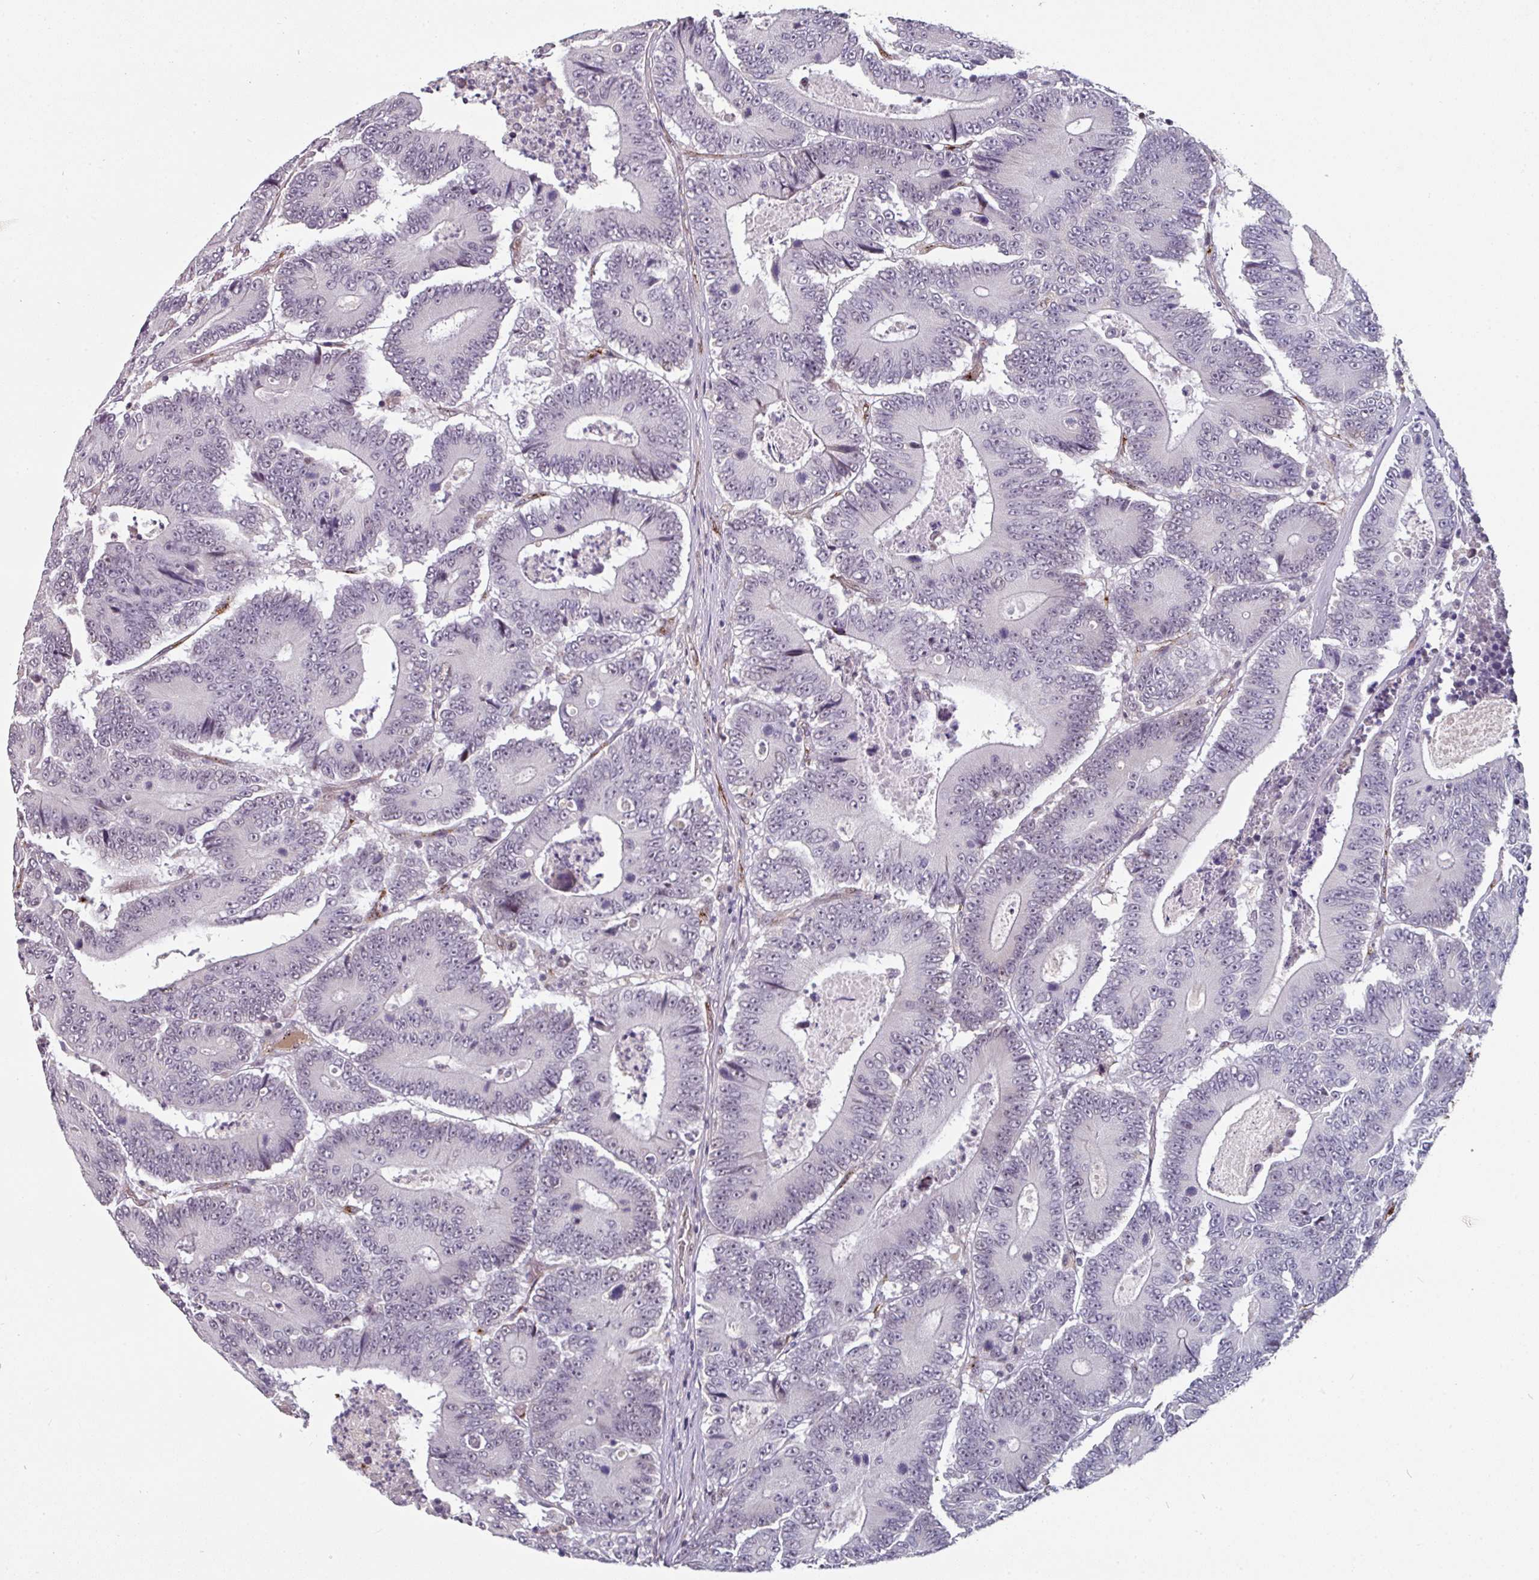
{"staining": {"intensity": "negative", "quantity": "none", "location": "none"}, "tissue": "colorectal cancer", "cell_type": "Tumor cells", "image_type": "cancer", "snomed": [{"axis": "morphology", "description": "Adenocarcinoma, NOS"}, {"axis": "topography", "description": "Colon"}], "caption": "Immunohistochemistry (IHC) image of human colorectal adenocarcinoma stained for a protein (brown), which reveals no staining in tumor cells.", "gene": "SIDT2", "patient": {"sex": "male", "age": 83}}